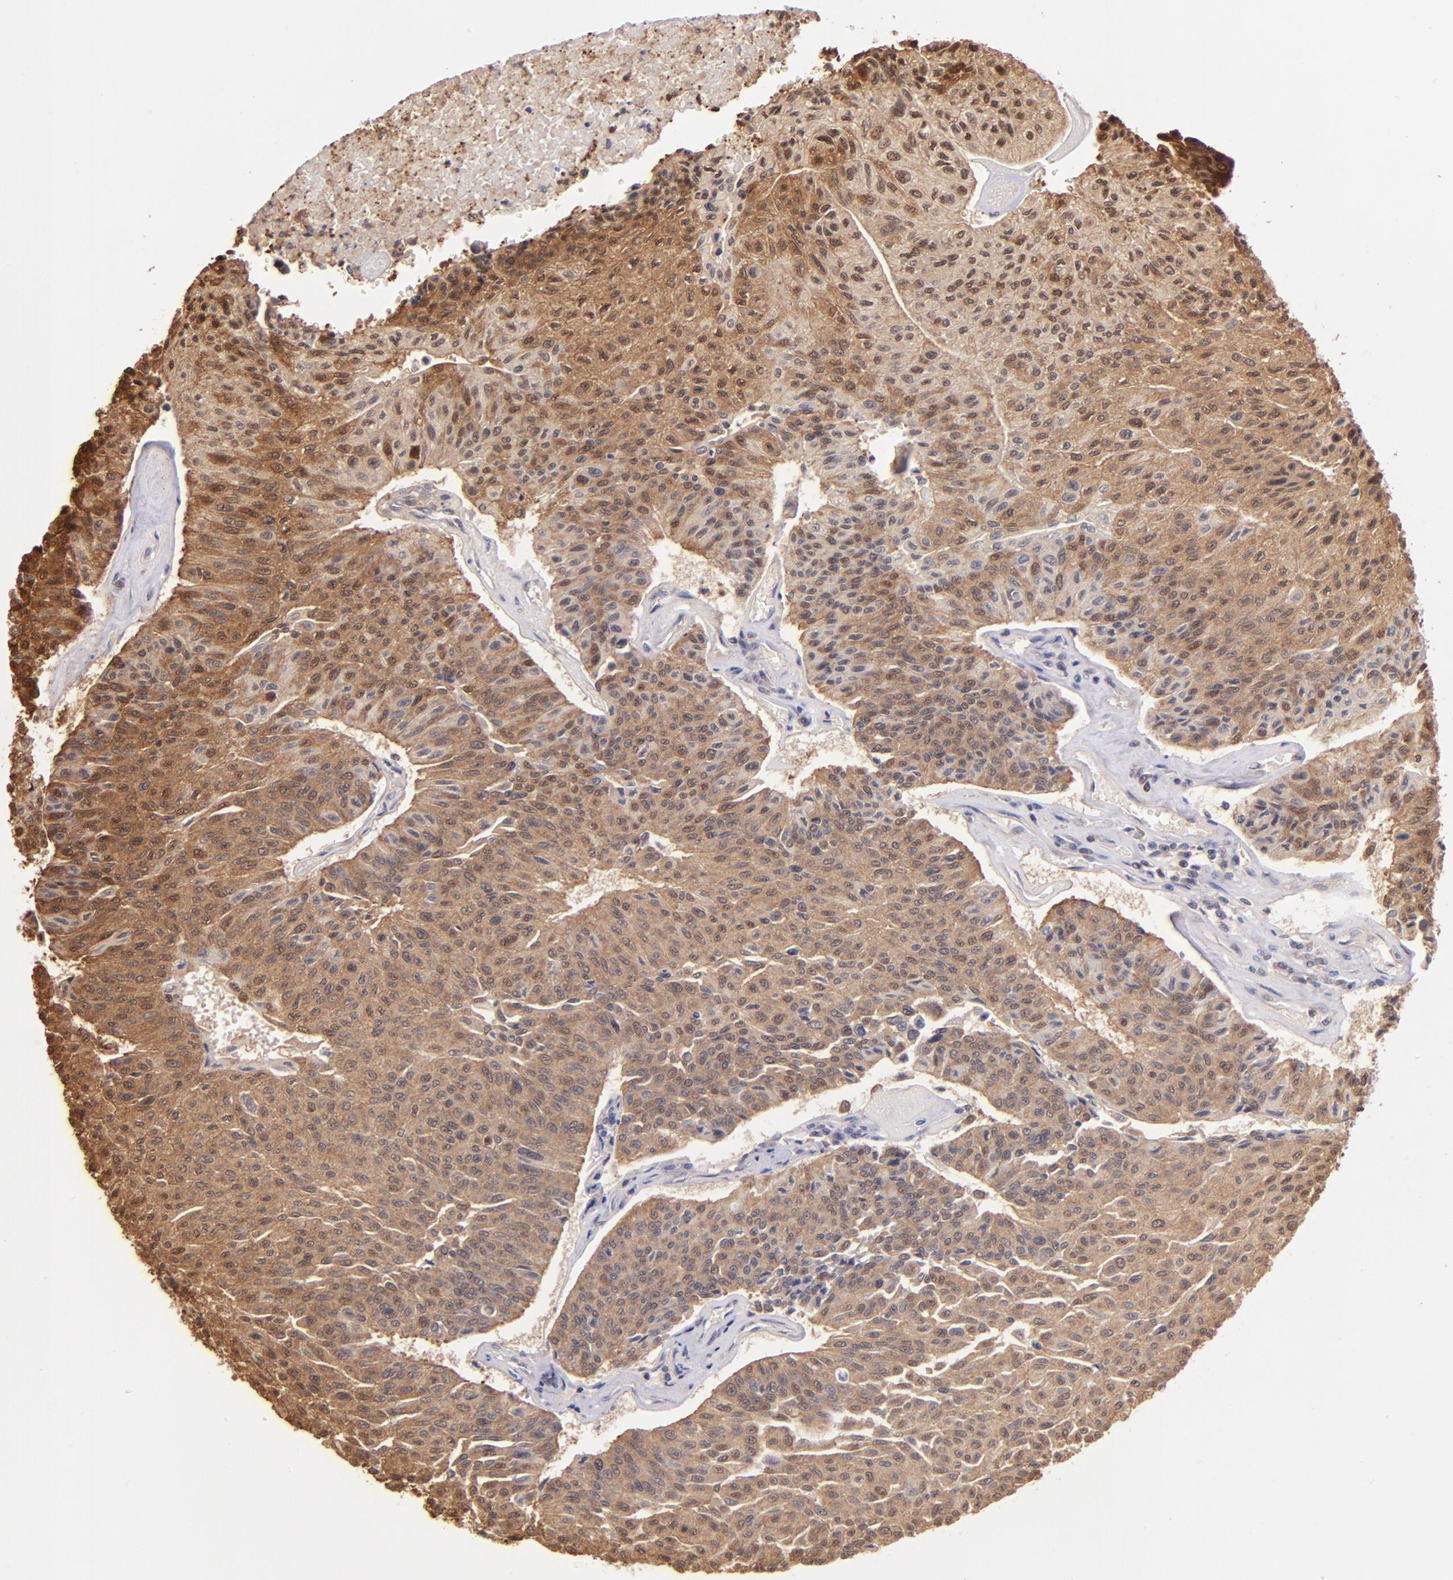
{"staining": {"intensity": "moderate", "quantity": ">75%", "location": "cytoplasmic/membranous,nuclear"}, "tissue": "urothelial cancer", "cell_type": "Tumor cells", "image_type": "cancer", "snomed": [{"axis": "morphology", "description": "Urothelial carcinoma, High grade"}, {"axis": "topography", "description": "Urinary bladder"}], "caption": "High-magnification brightfield microscopy of high-grade urothelial carcinoma stained with DAB (brown) and counterstained with hematoxylin (blue). tumor cells exhibit moderate cytoplasmic/membranous and nuclear positivity is appreciated in about>75% of cells.", "gene": "YWHAB", "patient": {"sex": "male", "age": 66}}